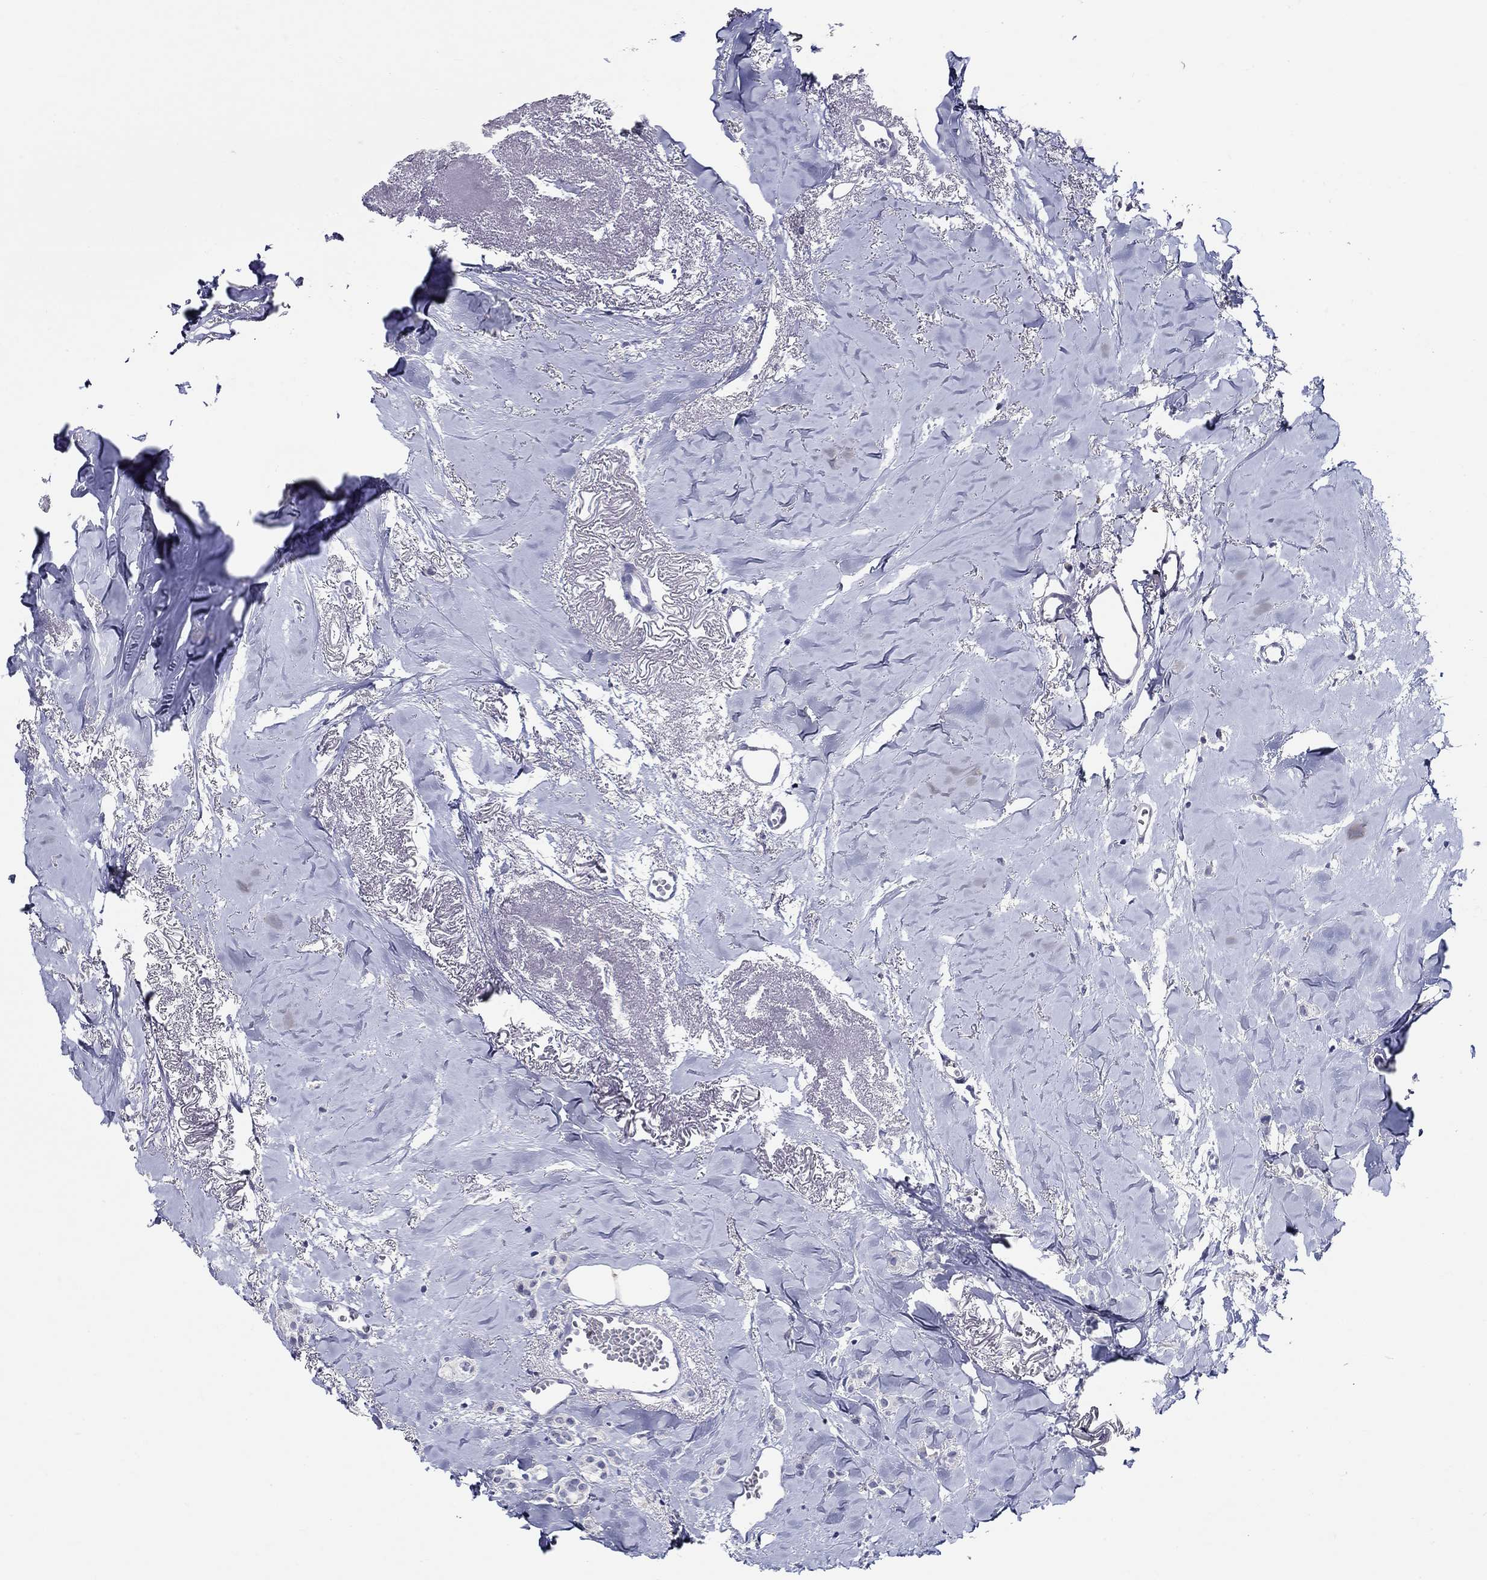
{"staining": {"intensity": "negative", "quantity": "none", "location": "none"}, "tissue": "breast cancer", "cell_type": "Tumor cells", "image_type": "cancer", "snomed": [{"axis": "morphology", "description": "Duct carcinoma"}, {"axis": "topography", "description": "Breast"}], "caption": "Breast cancer stained for a protein using immunohistochemistry exhibits no staining tumor cells.", "gene": "CRYGS", "patient": {"sex": "female", "age": 85}}